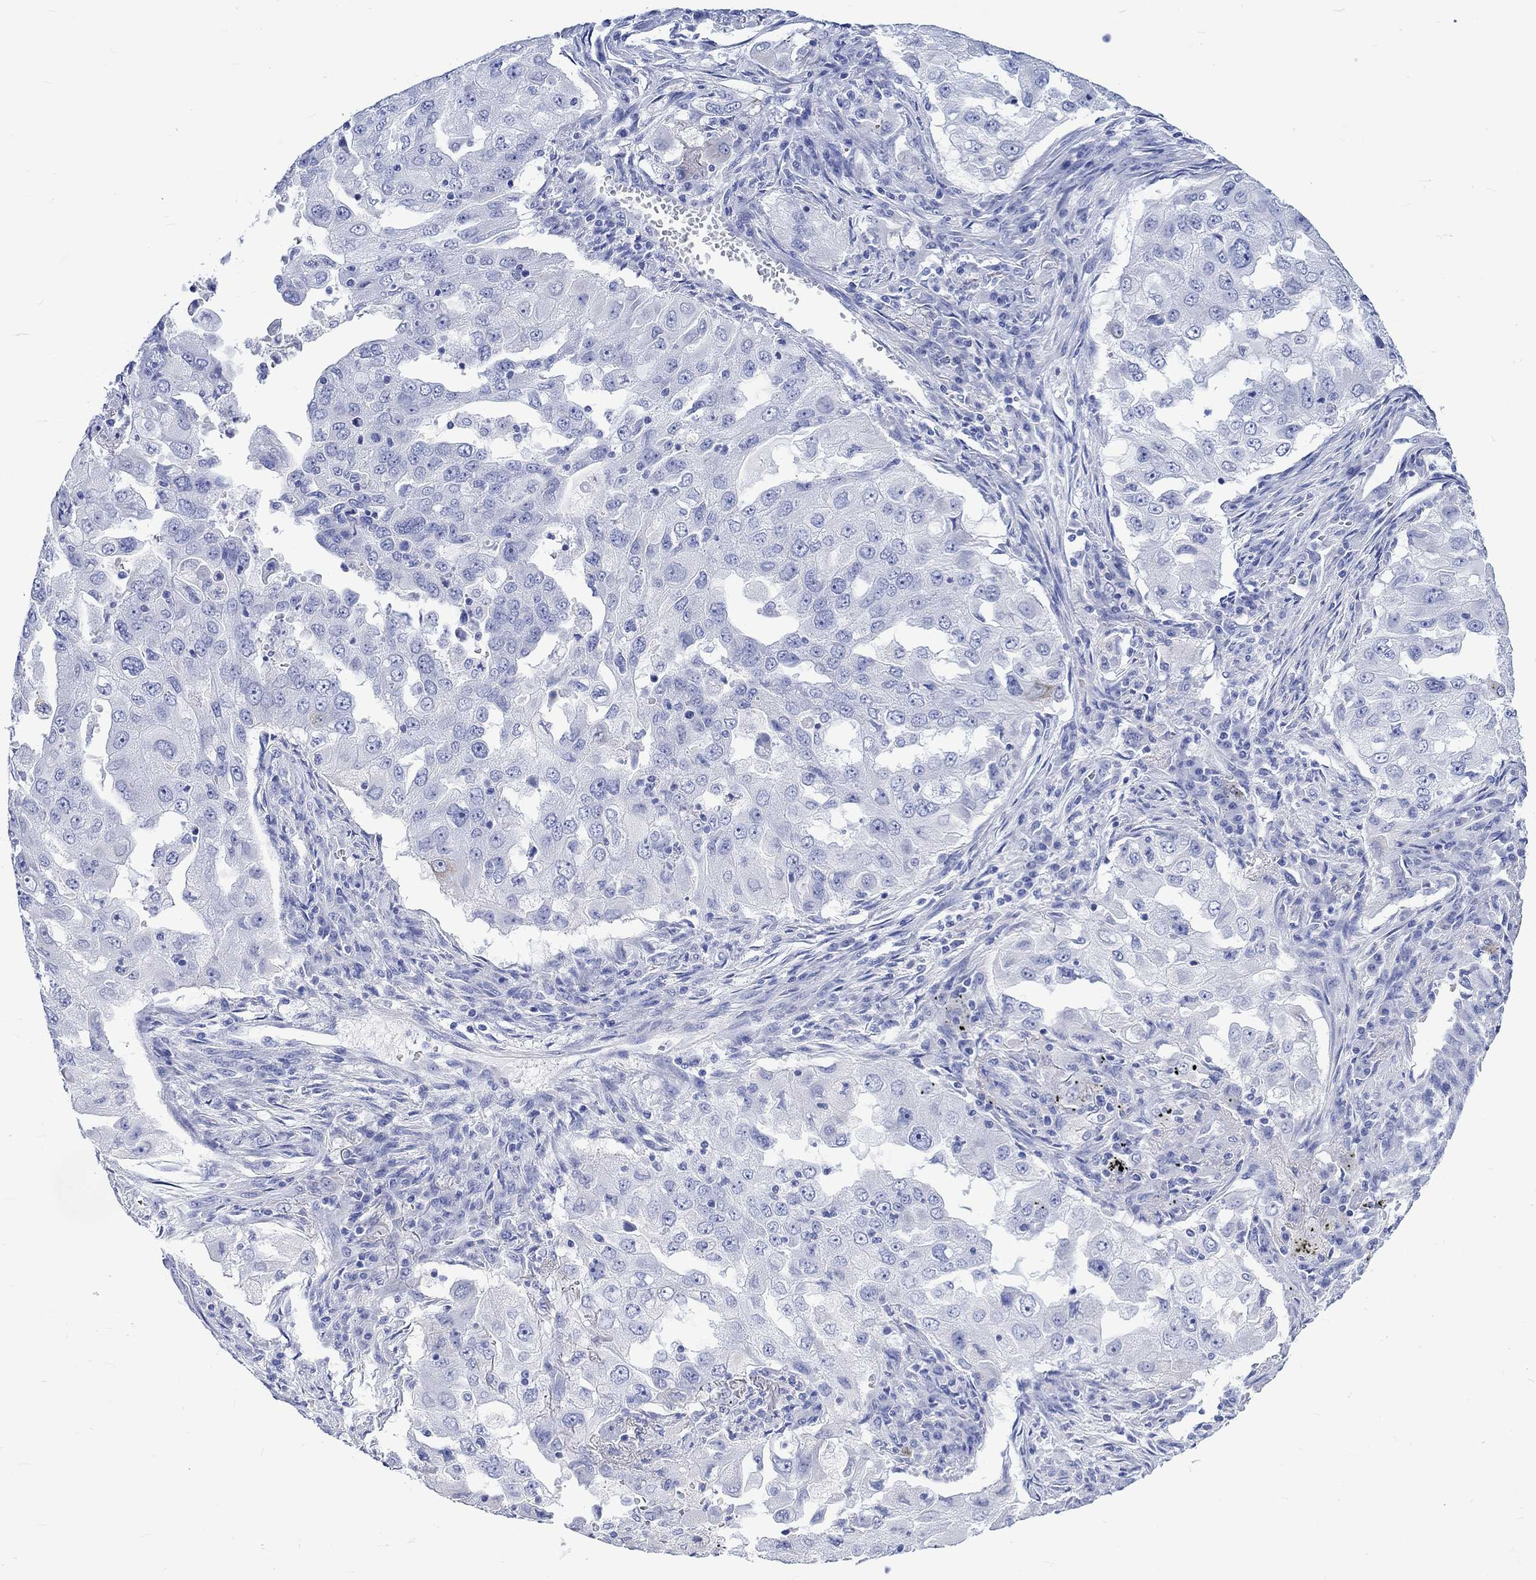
{"staining": {"intensity": "negative", "quantity": "none", "location": "none"}, "tissue": "lung cancer", "cell_type": "Tumor cells", "image_type": "cancer", "snomed": [{"axis": "morphology", "description": "Adenocarcinoma, NOS"}, {"axis": "topography", "description": "Lung"}], "caption": "Protein analysis of lung cancer (adenocarcinoma) shows no significant staining in tumor cells.", "gene": "KLHL33", "patient": {"sex": "female", "age": 61}}